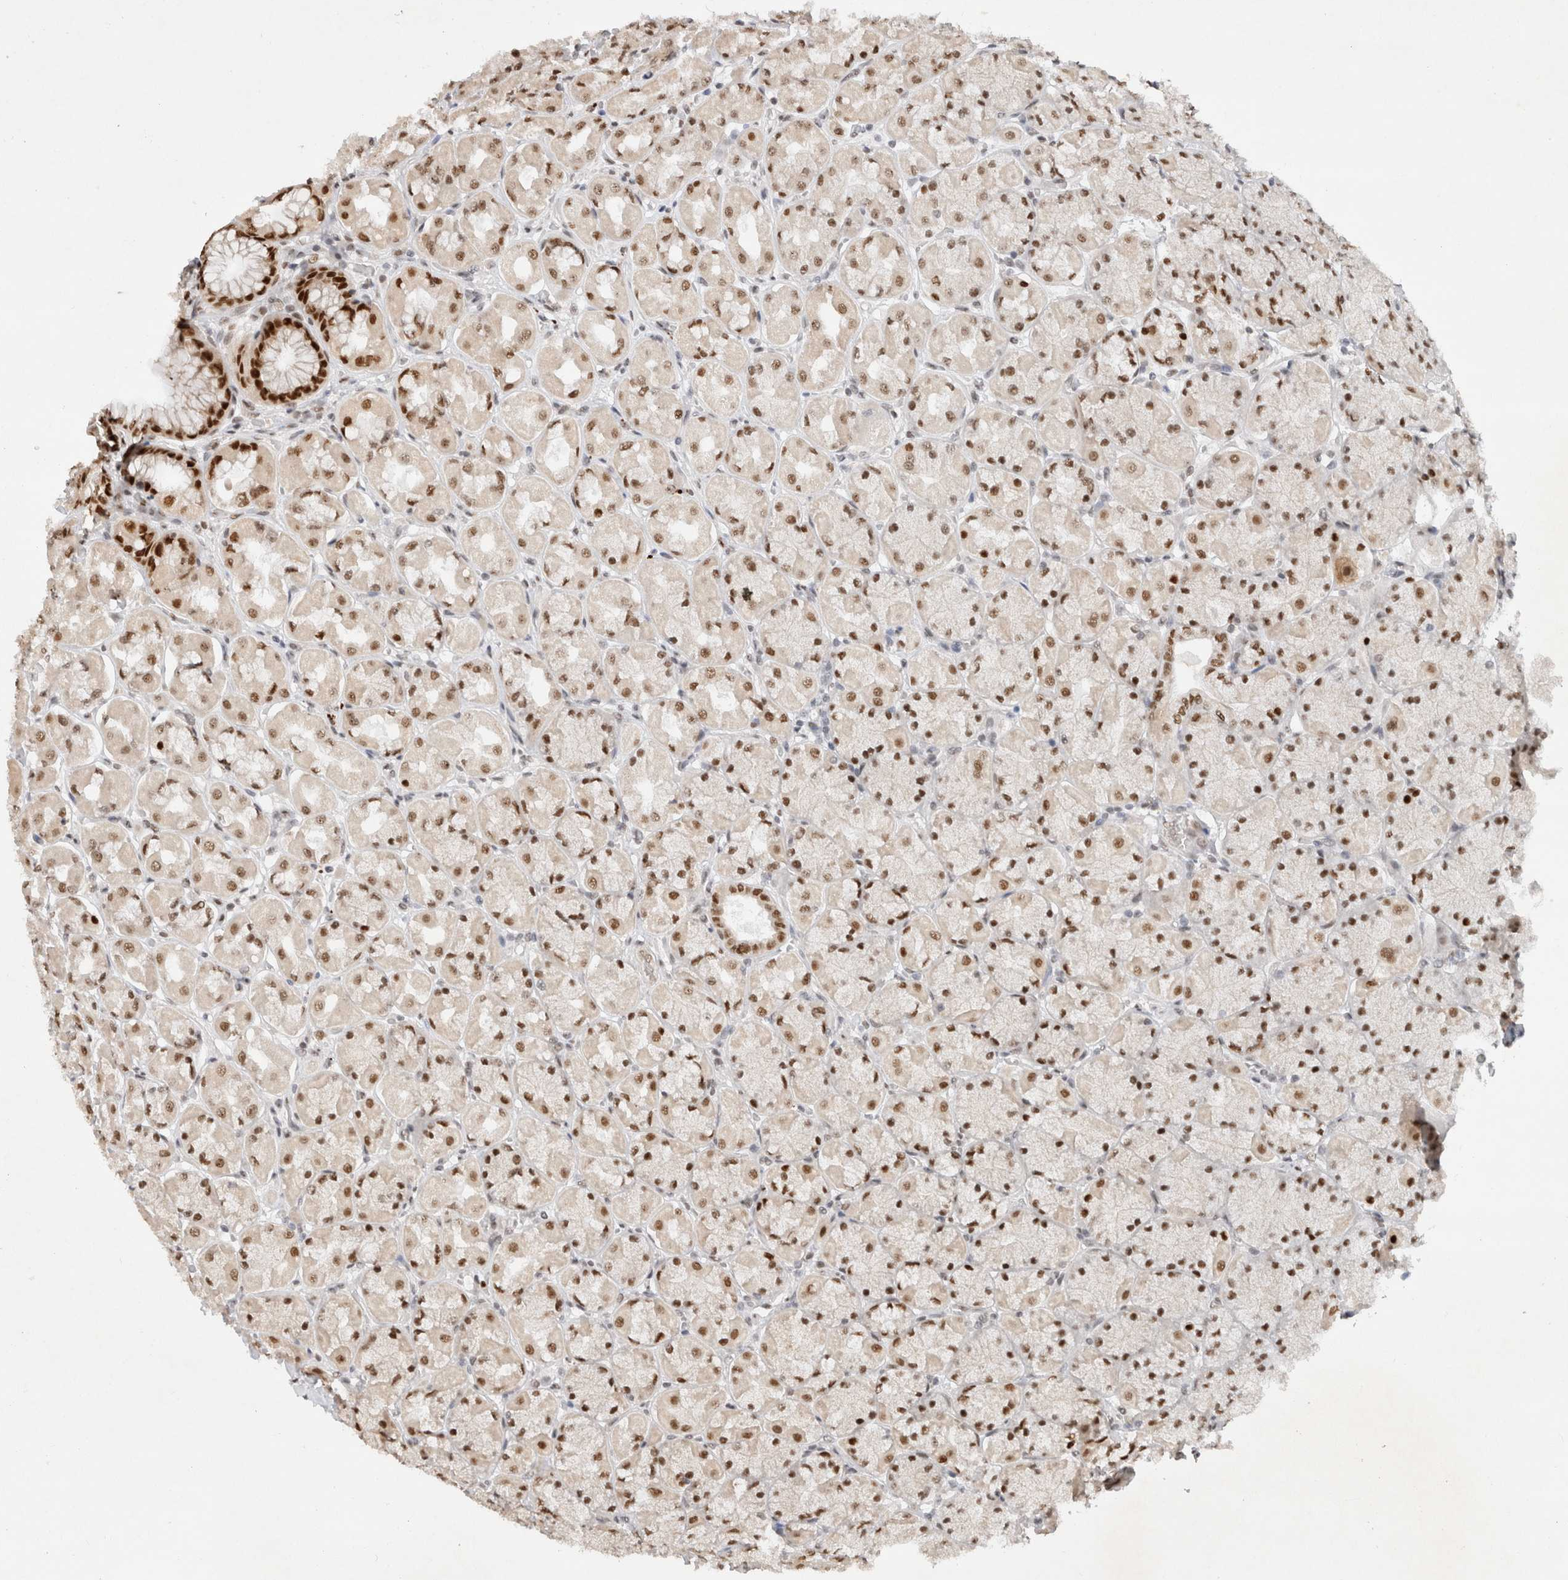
{"staining": {"intensity": "strong", "quantity": "25%-75%", "location": "nuclear"}, "tissue": "stomach", "cell_type": "Glandular cells", "image_type": "normal", "snomed": [{"axis": "morphology", "description": "Normal tissue, NOS"}, {"axis": "topography", "description": "Stomach, upper"}], "caption": "A brown stain highlights strong nuclear expression of a protein in glandular cells of benign human stomach. (DAB (3,3'-diaminobenzidine) = brown stain, brightfield microscopy at high magnification).", "gene": "GTF2I", "patient": {"sex": "female", "age": 56}}